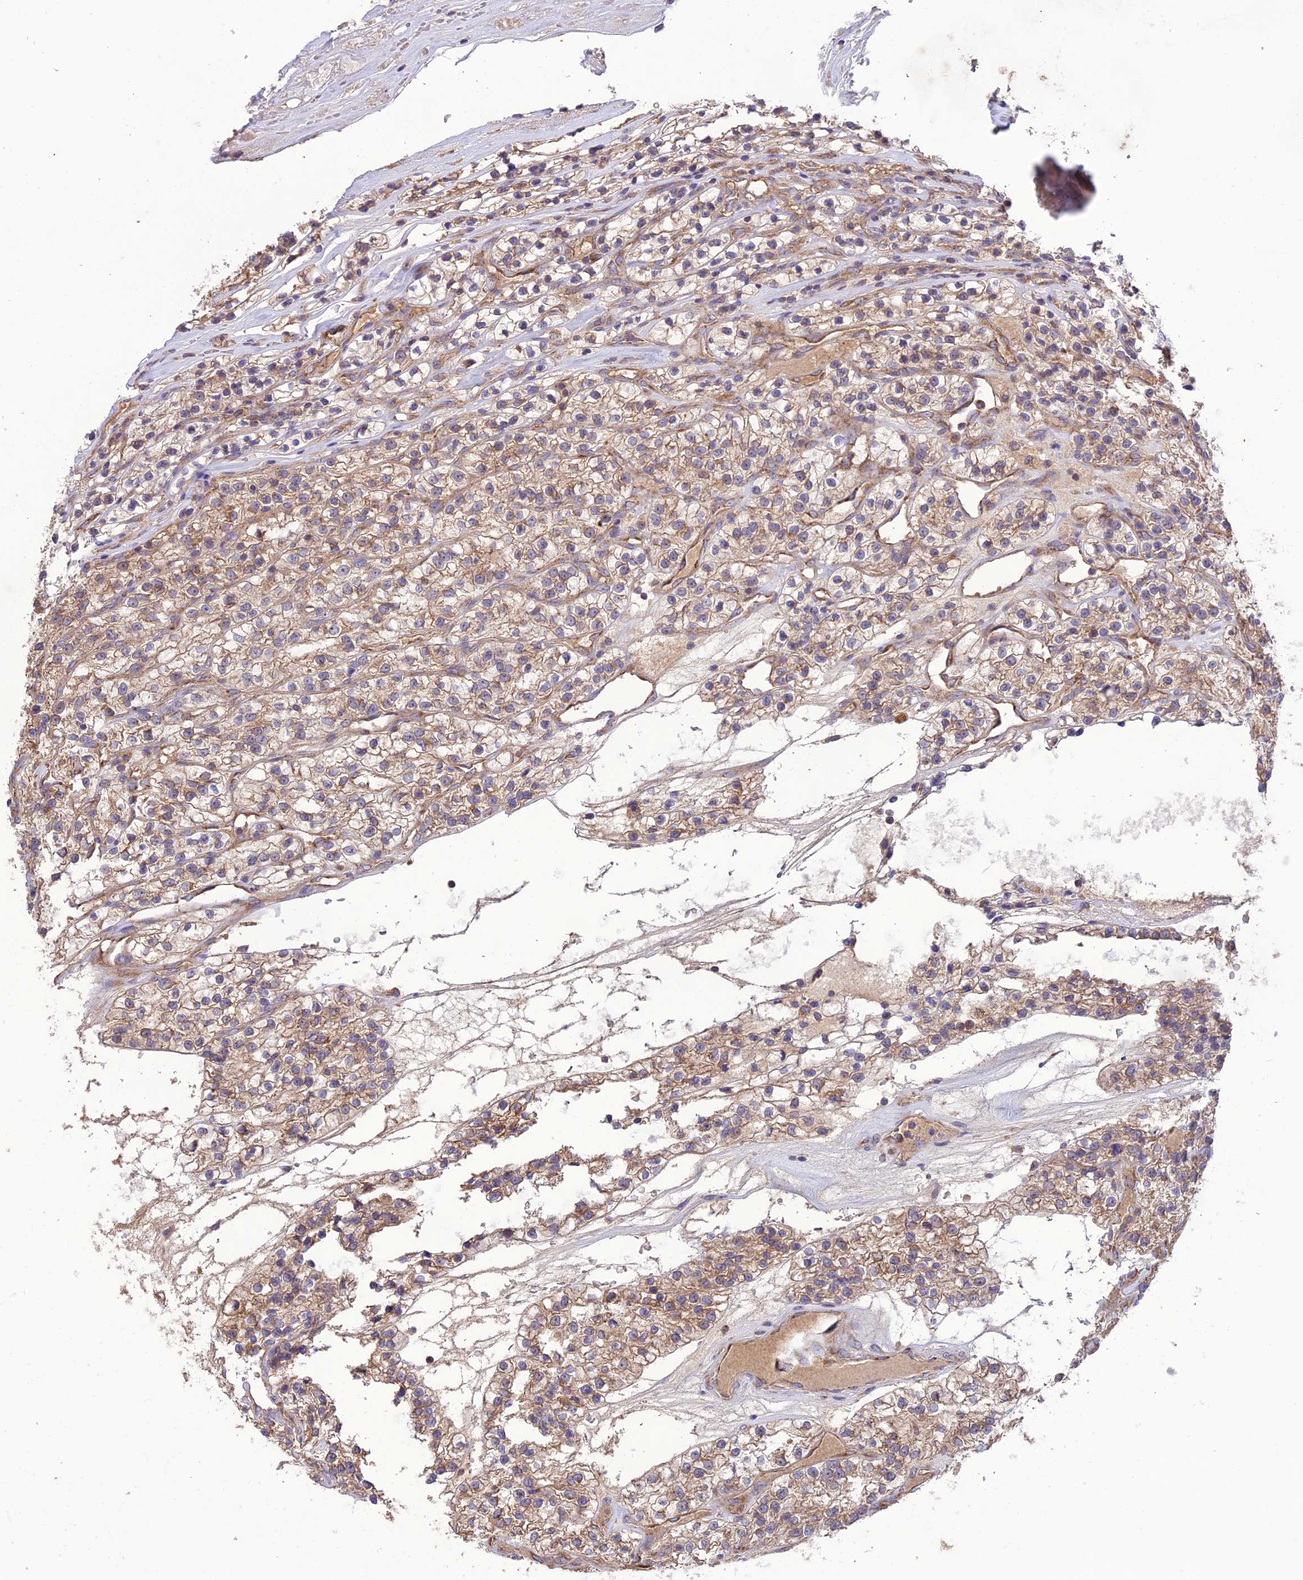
{"staining": {"intensity": "moderate", "quantity": ">75%", "location": "cytoplasmic/membranous"}, "tissue": "renal cancer", "cell_type": "Tumor cells", "image_type": "cancer", "snomed": [{"axis": "morphology", "description": "Adenocarcinoma, NOS"}, {"axis": "topography", "description": "Kidney"}], "caption": "A micrograph of adenocarcinoma (renal) stained for a protein reveals moderate cytoplasmic/membranous brown staining in tumor cells.", "gene": "NDUFAF1", "patient": {"sex": "female", "age": 57}}